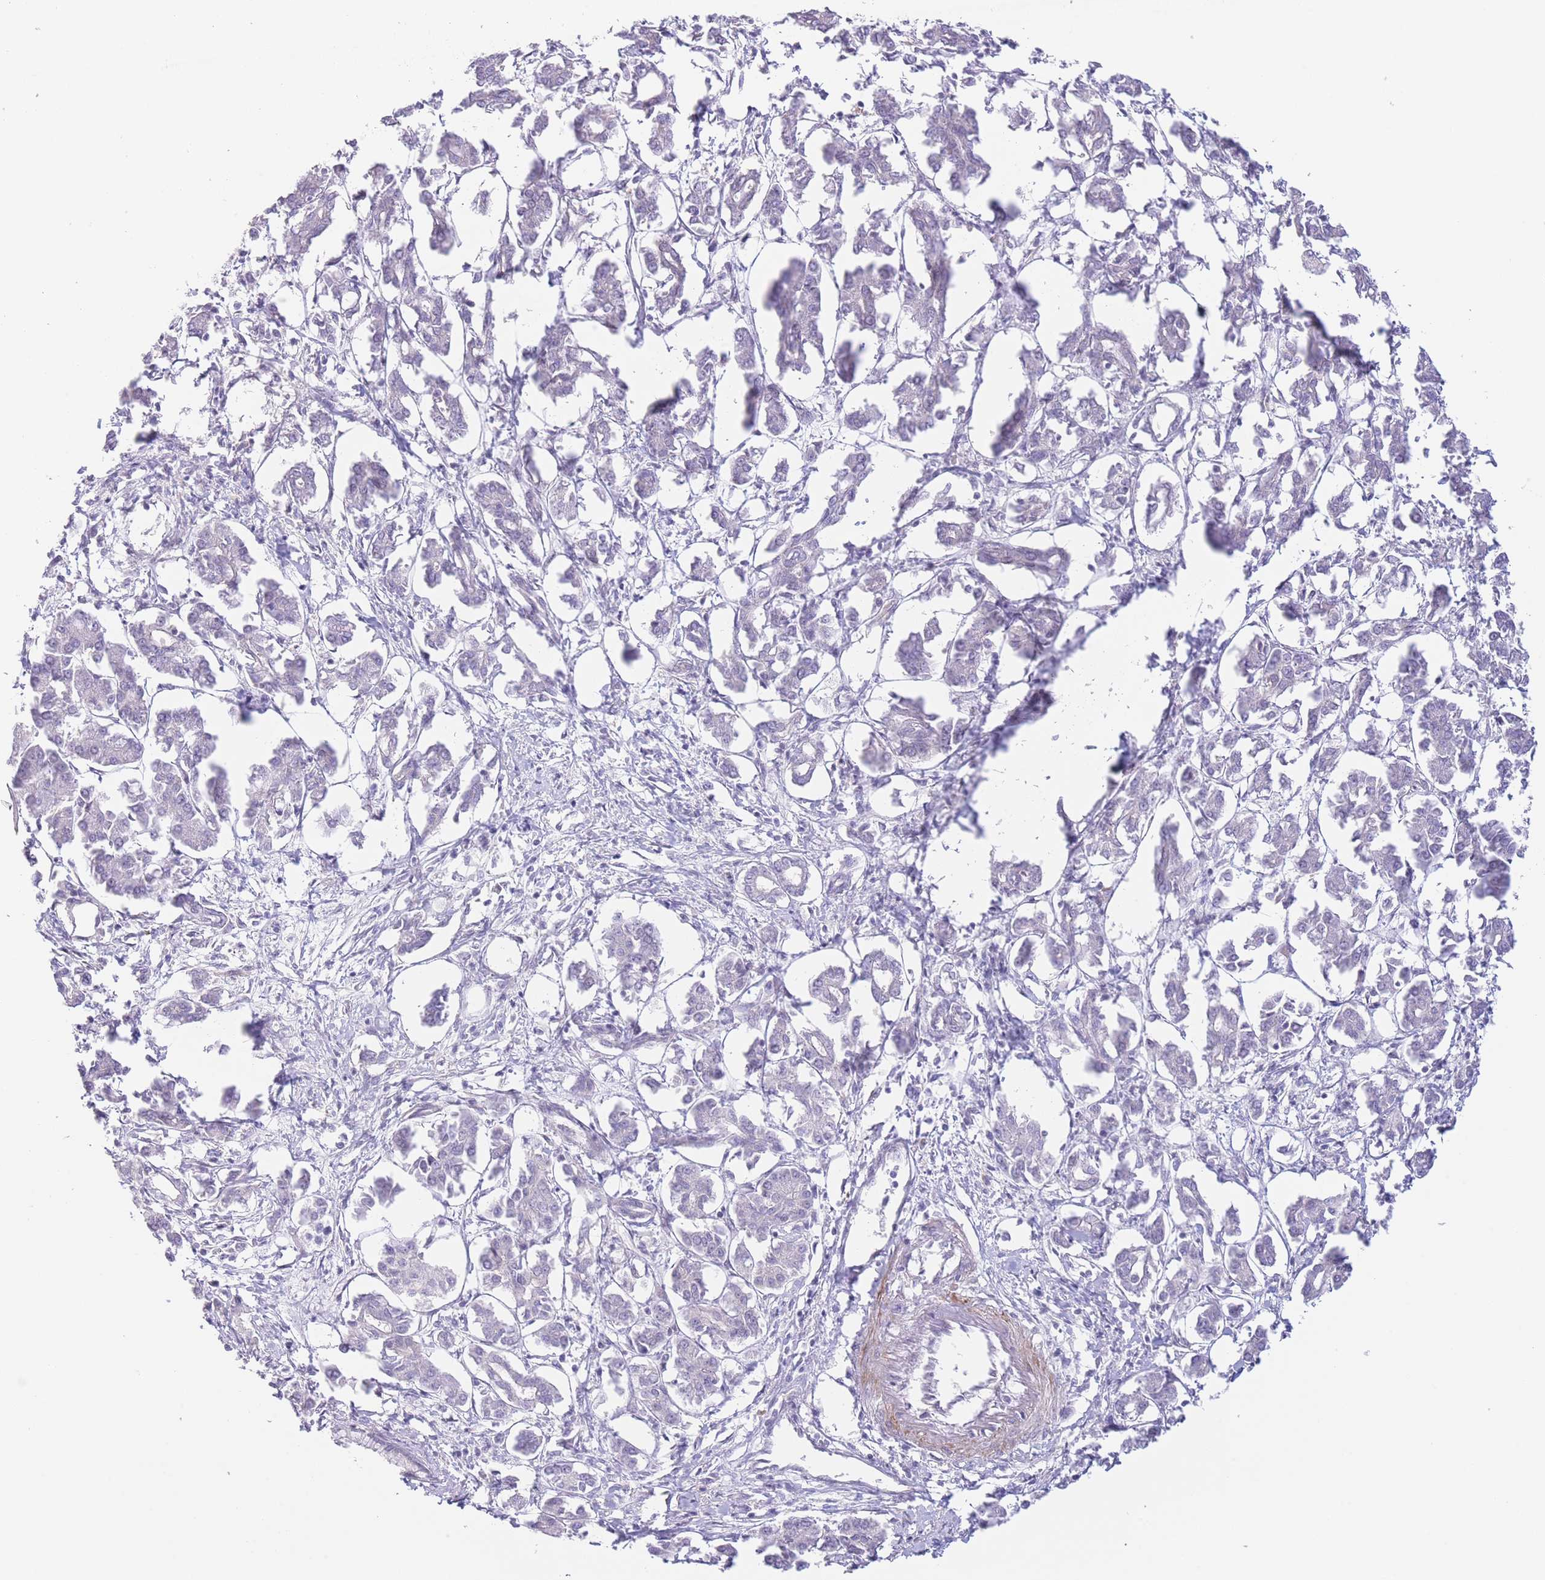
{"staining": {"intensity": "negative", "quantity": "none", "location": "none"}, "tissue": "pancreatic cancer", "cell_type": "Tumor cells", "image_type": "cancer", "snomed": [{"axis": "morphology", "description": "Adenocarcinoma, NOS"}, {"axis": "topography", "description": "Pancreas"}], "caption": "A high-resolution image shows immunohistochemistry (IHC) staining of pancreatic cancer (adenocarcinoma), which exhibits no significant positivity in tumor cells.", "gene": "C9orf152", "patient": {"sex": "male", "age": 61}}